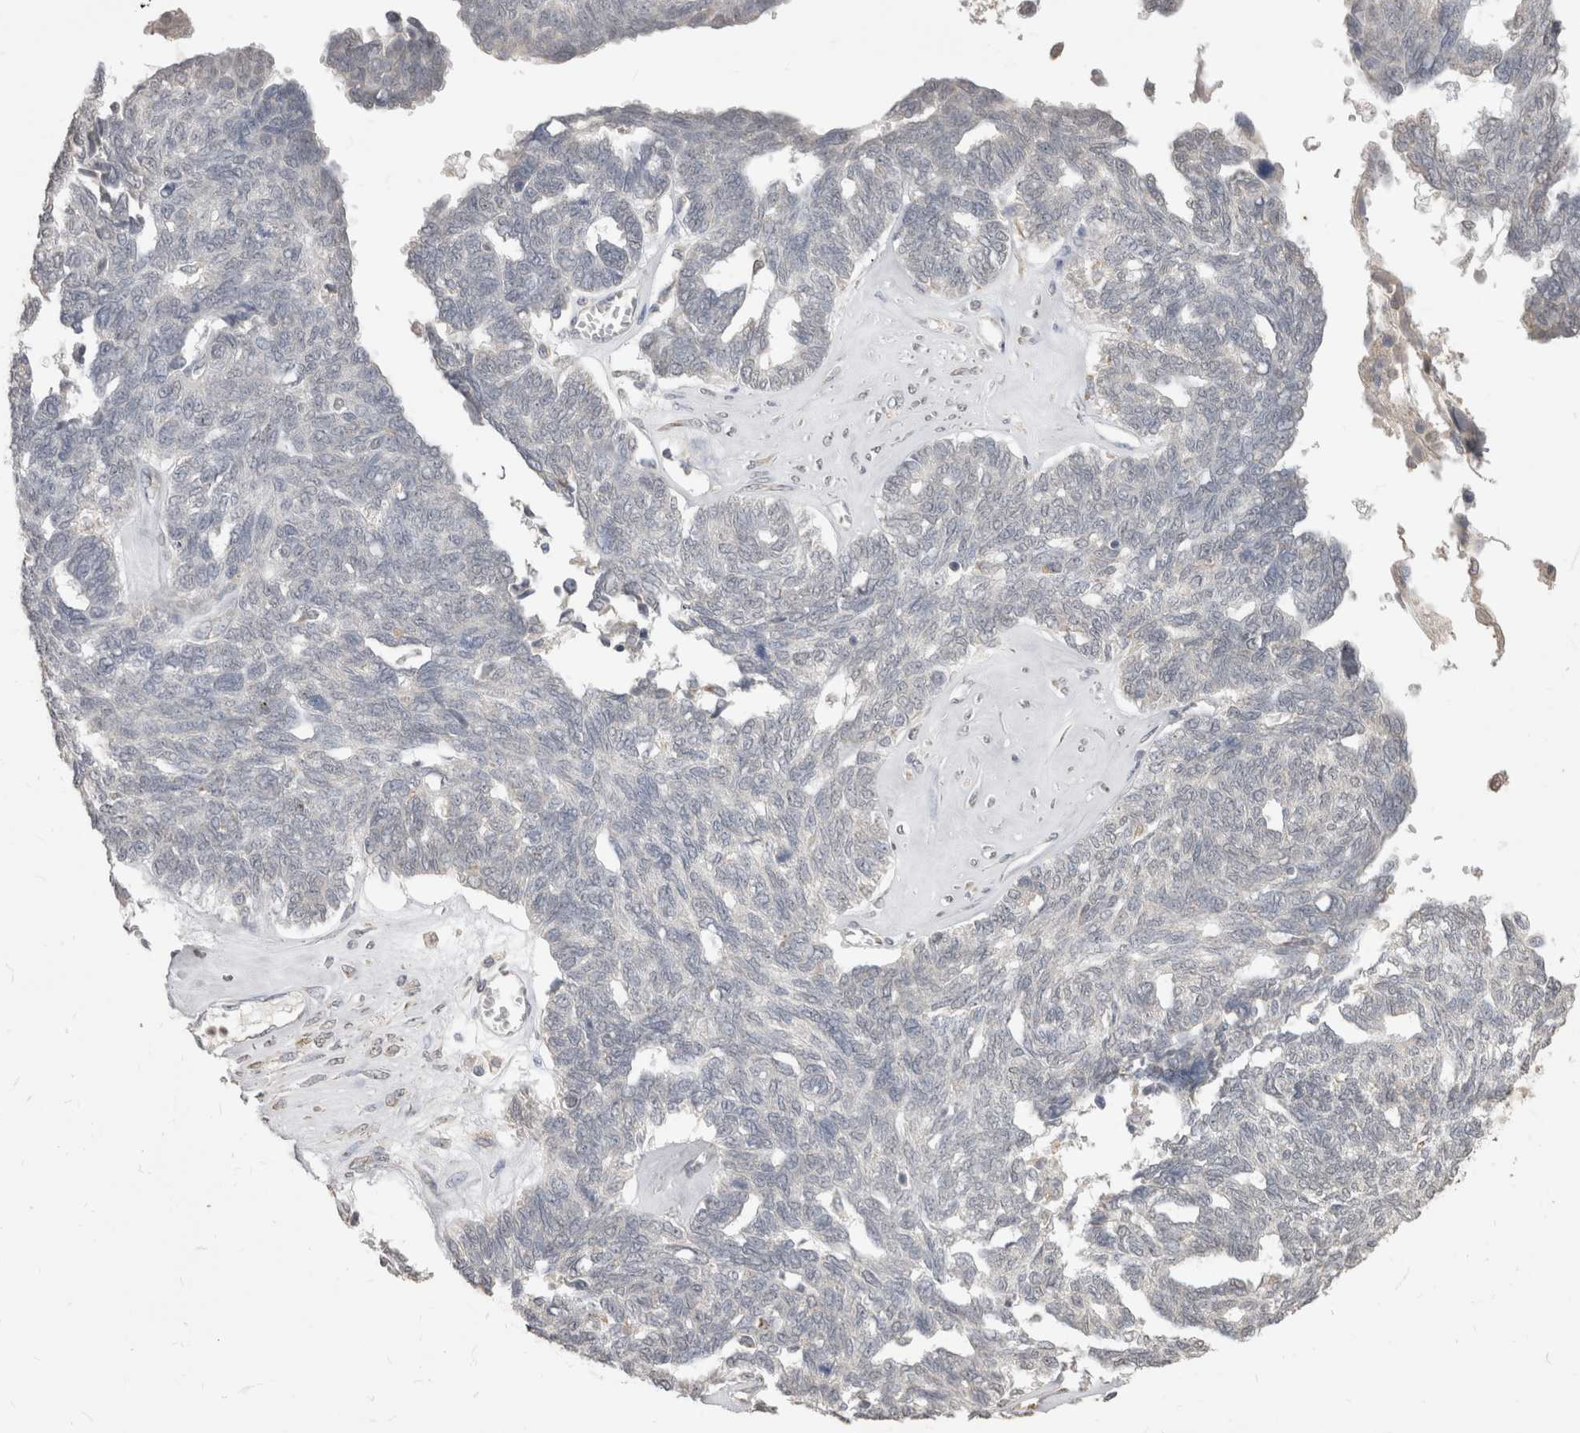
{"staining": {"intensity": "negative", "quantity": "none", "location": "none"}, "tissue": "ovarian cancer", "cell_type": "Tumor cells", "image_type": "cancer", "snomed": [{"axis": "morphology", "description": "Cystadenocarcinoma, serous, NOS"}, {"axis": "topography", "description": "Ovary"}], "caption": "IHC image of neoplastic tissue: ovarian serous cystadenocarcinoma stained with DAB (3,3'-diaminobenzidine) shows no significant protein staining in tumor cells.", "gene": "NOMO1", "patient": {"sex": "female", "age": 79}}